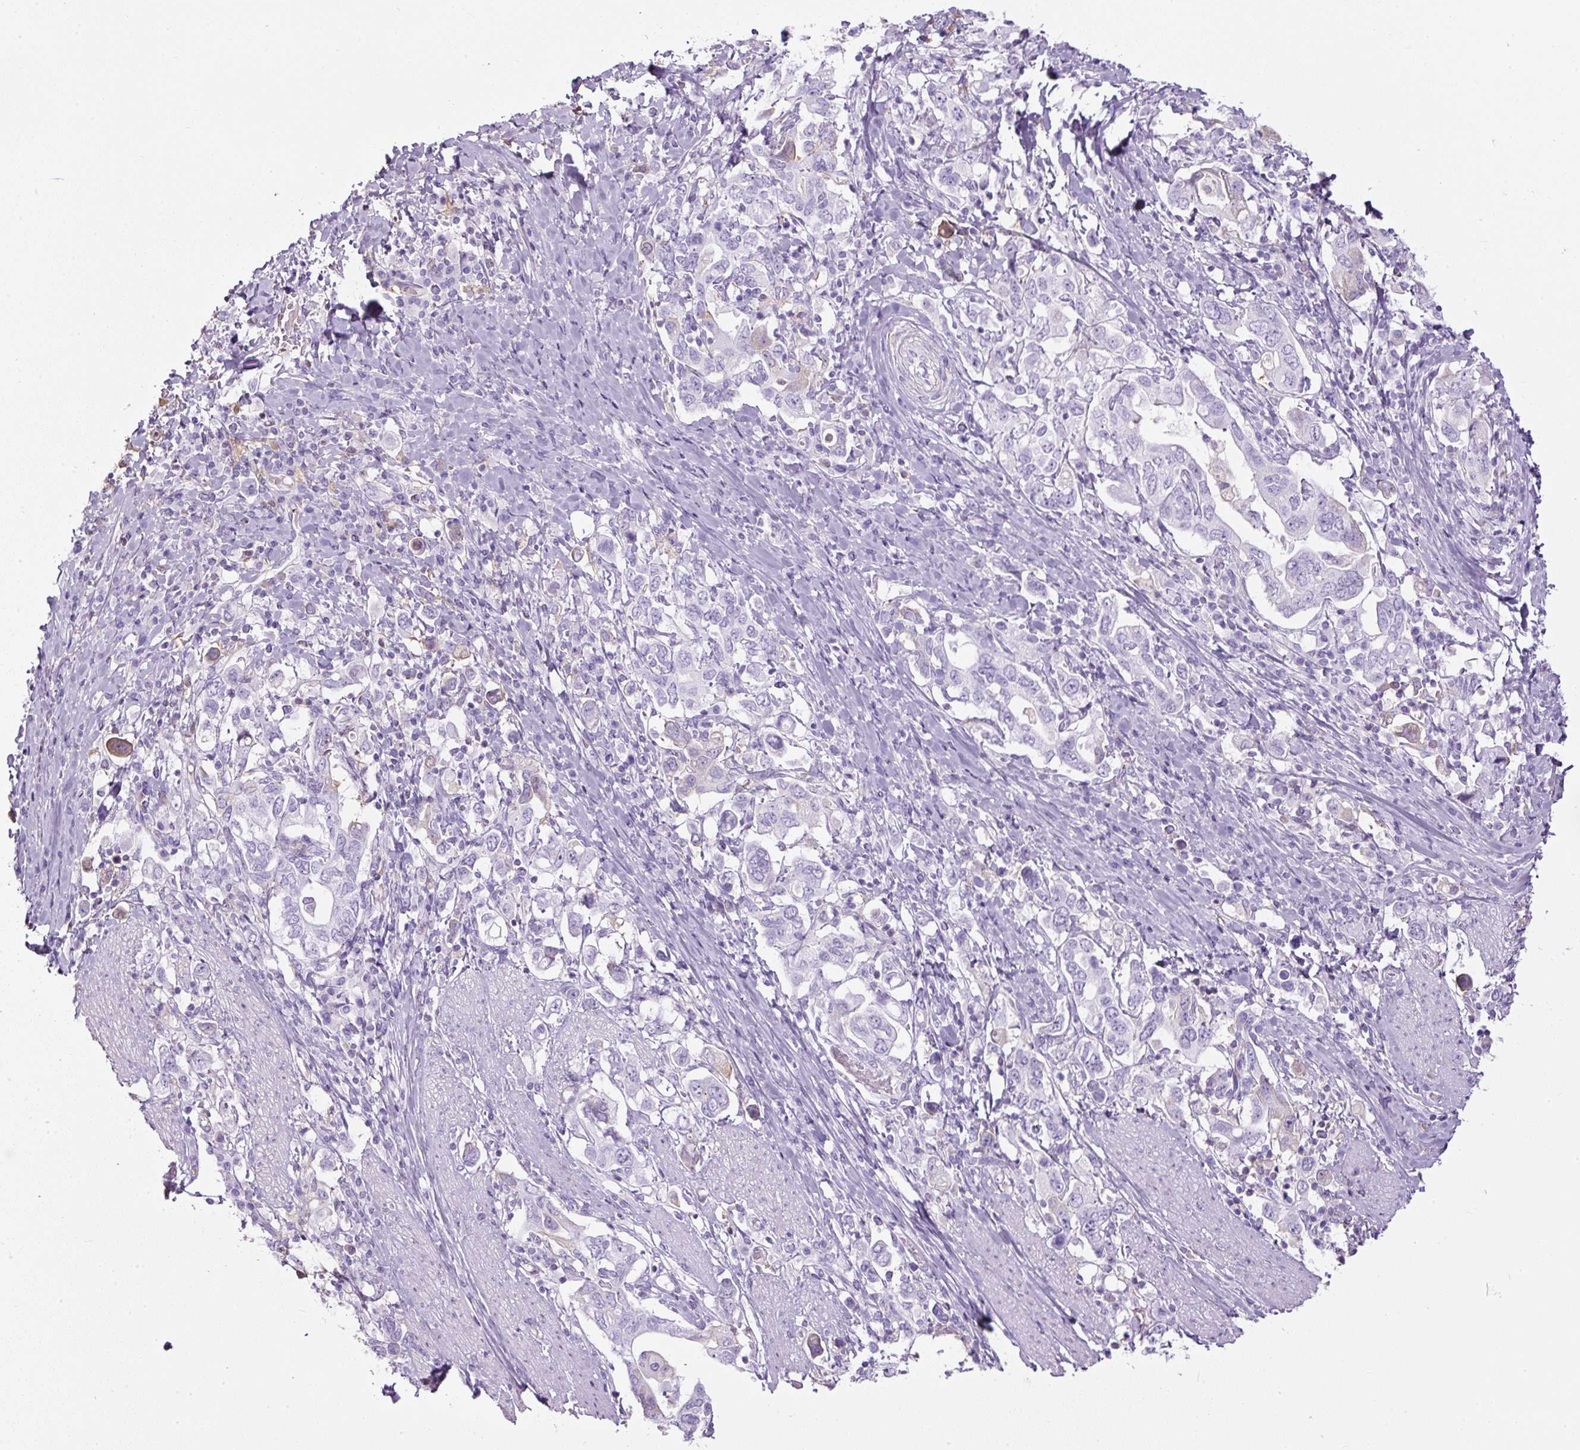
{"staining": {"intensity": "negative", "quantity": "none", "location": "none"}, "tissue": "stomach cancer", "cell_type": "Tumor cells", "image_type": "cancer", "snomed": [{"axis": "morphology", "description": "Adenocarcinoma, NOS"}, {"axis": "topography", "description": "Stomach, upper"}, {"axis": "topography", "description": "Stomach"}], "caption": "High magnification brightfield microscopy of stomach cancer stained with DAB (3,3'-diaminobenzidine) (brown) and counterstained with hematoxylin (blue): tumor cells show no significant expression.", "gene": "APOA1", "patient": {"sex": "male", "age": 62}}